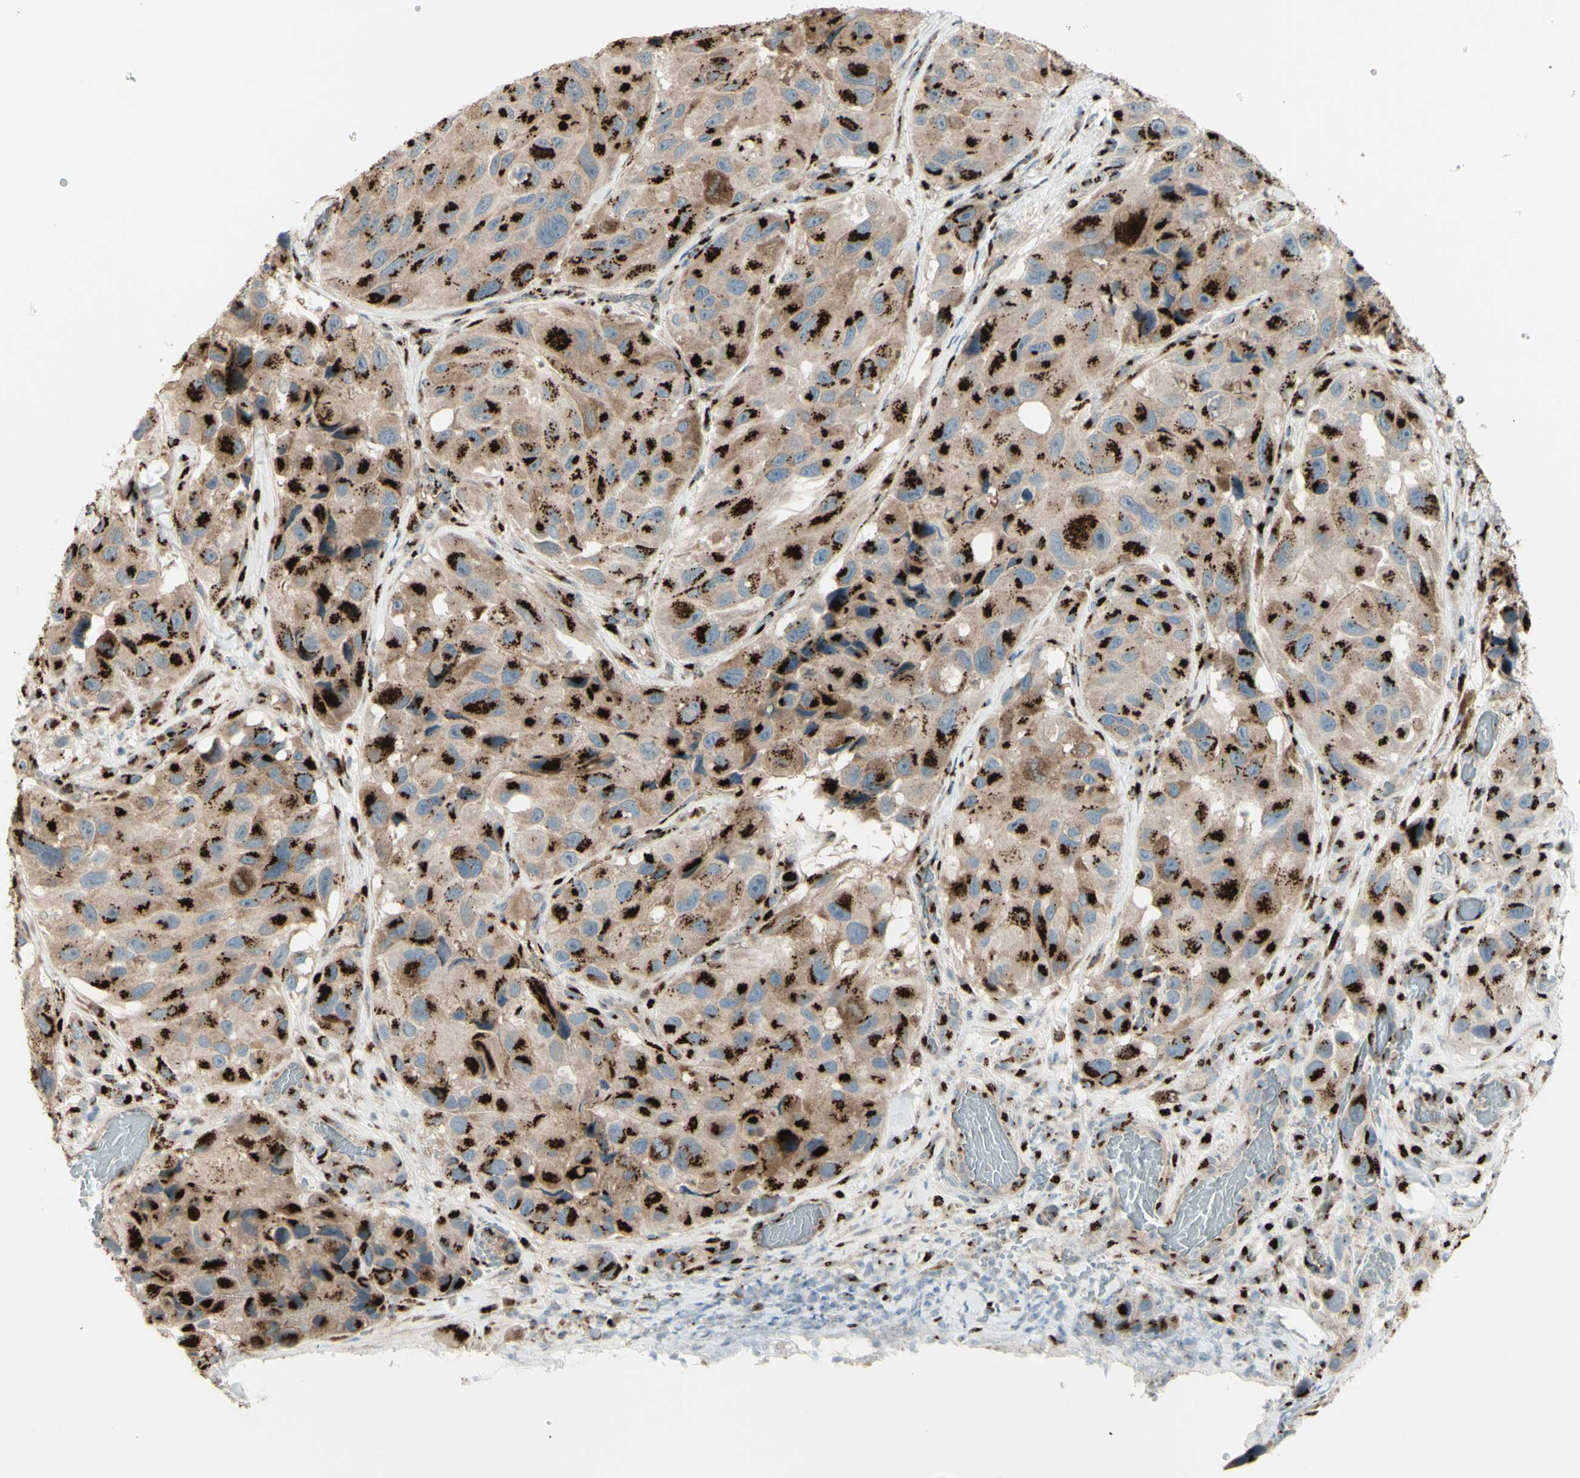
{"staining": {"intensity": "strong", "quantity": ">75%", "location": "cytoplasmic/membranous"}, "tissue": "melanoma", "cell_type": "Tumor cells", "image_type": "cancer", "snomed": [{"axis": "morphology", "description": "Malignant melanoma, NOS"}, {"axis": "topography", "description": "Skin"}], "caption": "Protein analysis of melanoma tissue exhibits strong cytoplasmic/membranous expression in about >75% of tumor cells. The protein is stained brown, and the nuclei are stained in blue (DAB IHC with brightfield microscopy, high magnification).", "gene": "BPNT2", "patient": {"sex": "female", "age": 73}}